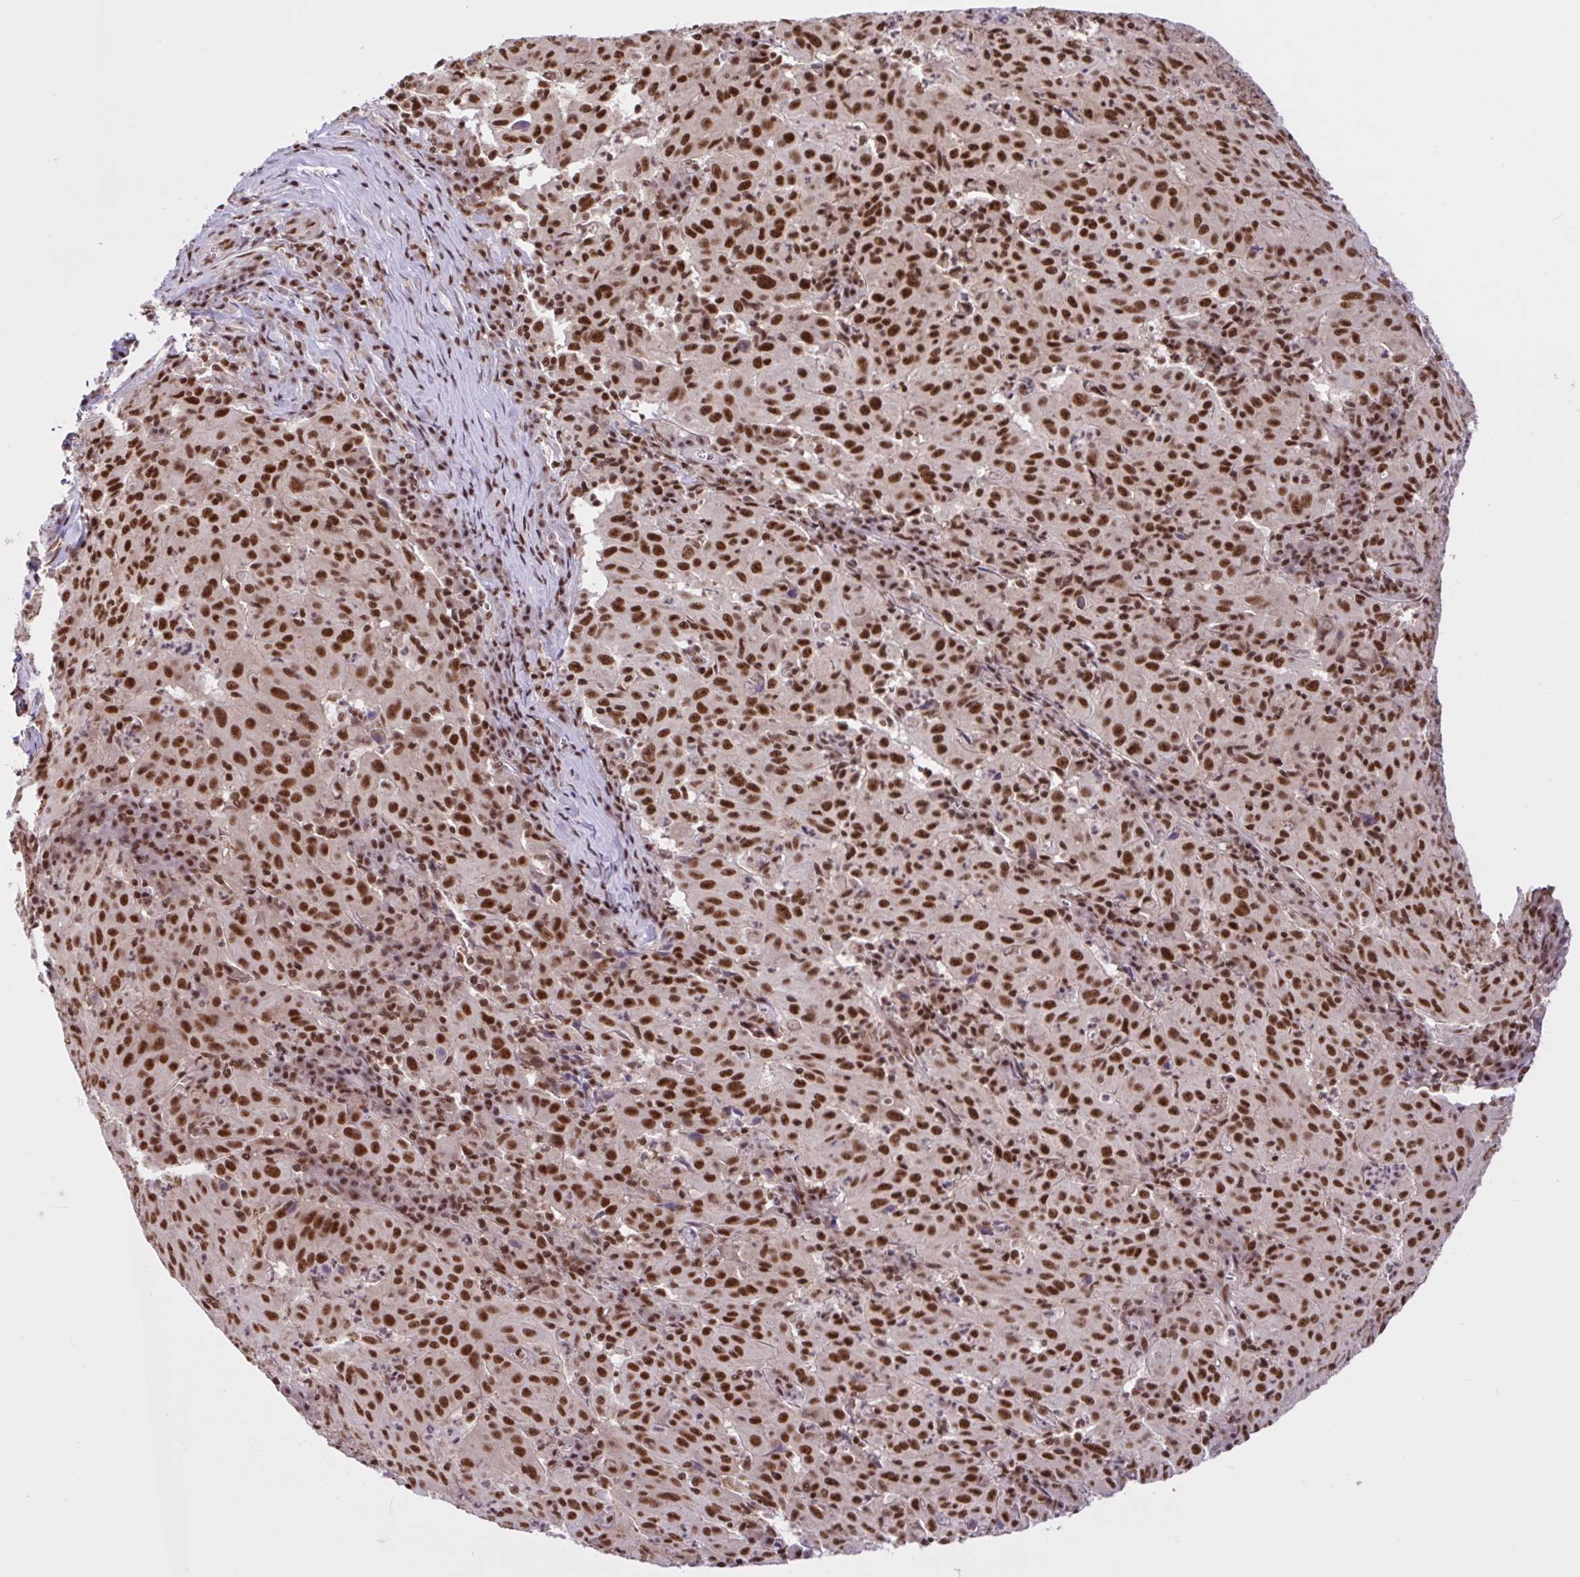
{"staining": {"intensity": "strong", "quantity": ">75%", "location": "nuclear"}, "tissue": "pancreatic cancer", "cell_type": "Tumor cells", "image_type": "cancer", "snomed": [{"axis": "morphology", "description": "Adenocarcinoma, NOS"}, {"axis": "topography", "description": "Pancreas"}], "caption": "The immunohistochemical stain highlights strong nuclear expression in tumor cells of pancreatic adenocarcinoma tissue.", "gene": "CCDC12", "patient": {"sex": "male", "age": 63}}